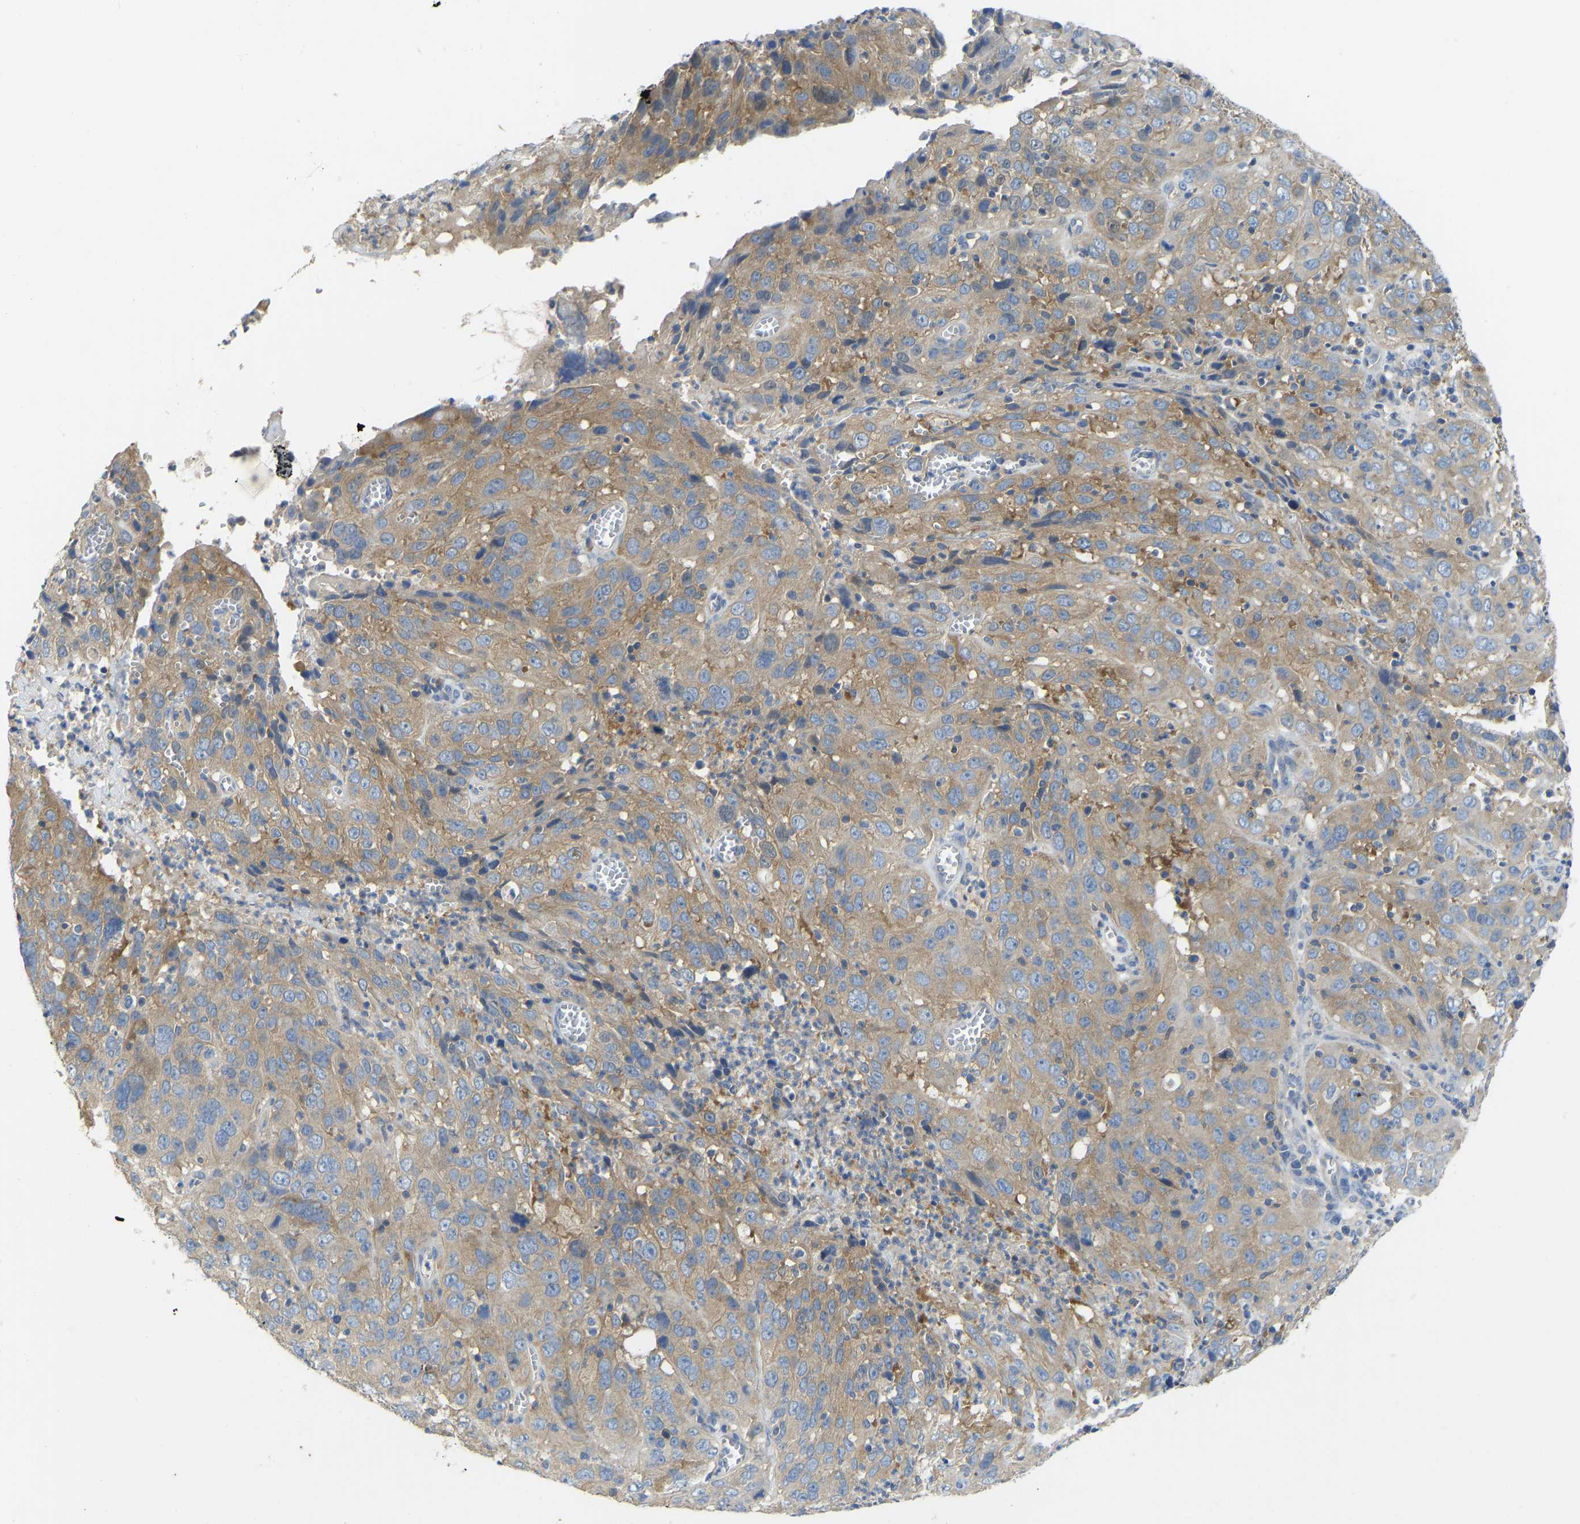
{"staining": {"intensity": "moderate", "quantity": ">75%", "location": "cytoplasmic/membranous"}, "tissue": "cervical cancer", "cell_type": "Tumor cells", "image_type": "cancer", "snomed": [{"axis": "morphology", "description": "Squamous cell carcinoma, NOS"}, {"axis": "topography", "description": "Cervix"}], "caption": "Cervical cancer stained with DAB immunohistochemistry (IHC) reveals medium levels of moderate cytoplasmic/membranous expression in about >75% of tumor cells.", "gene": "PPP3CA", "patient": {"sex": "female", "age": 32}}